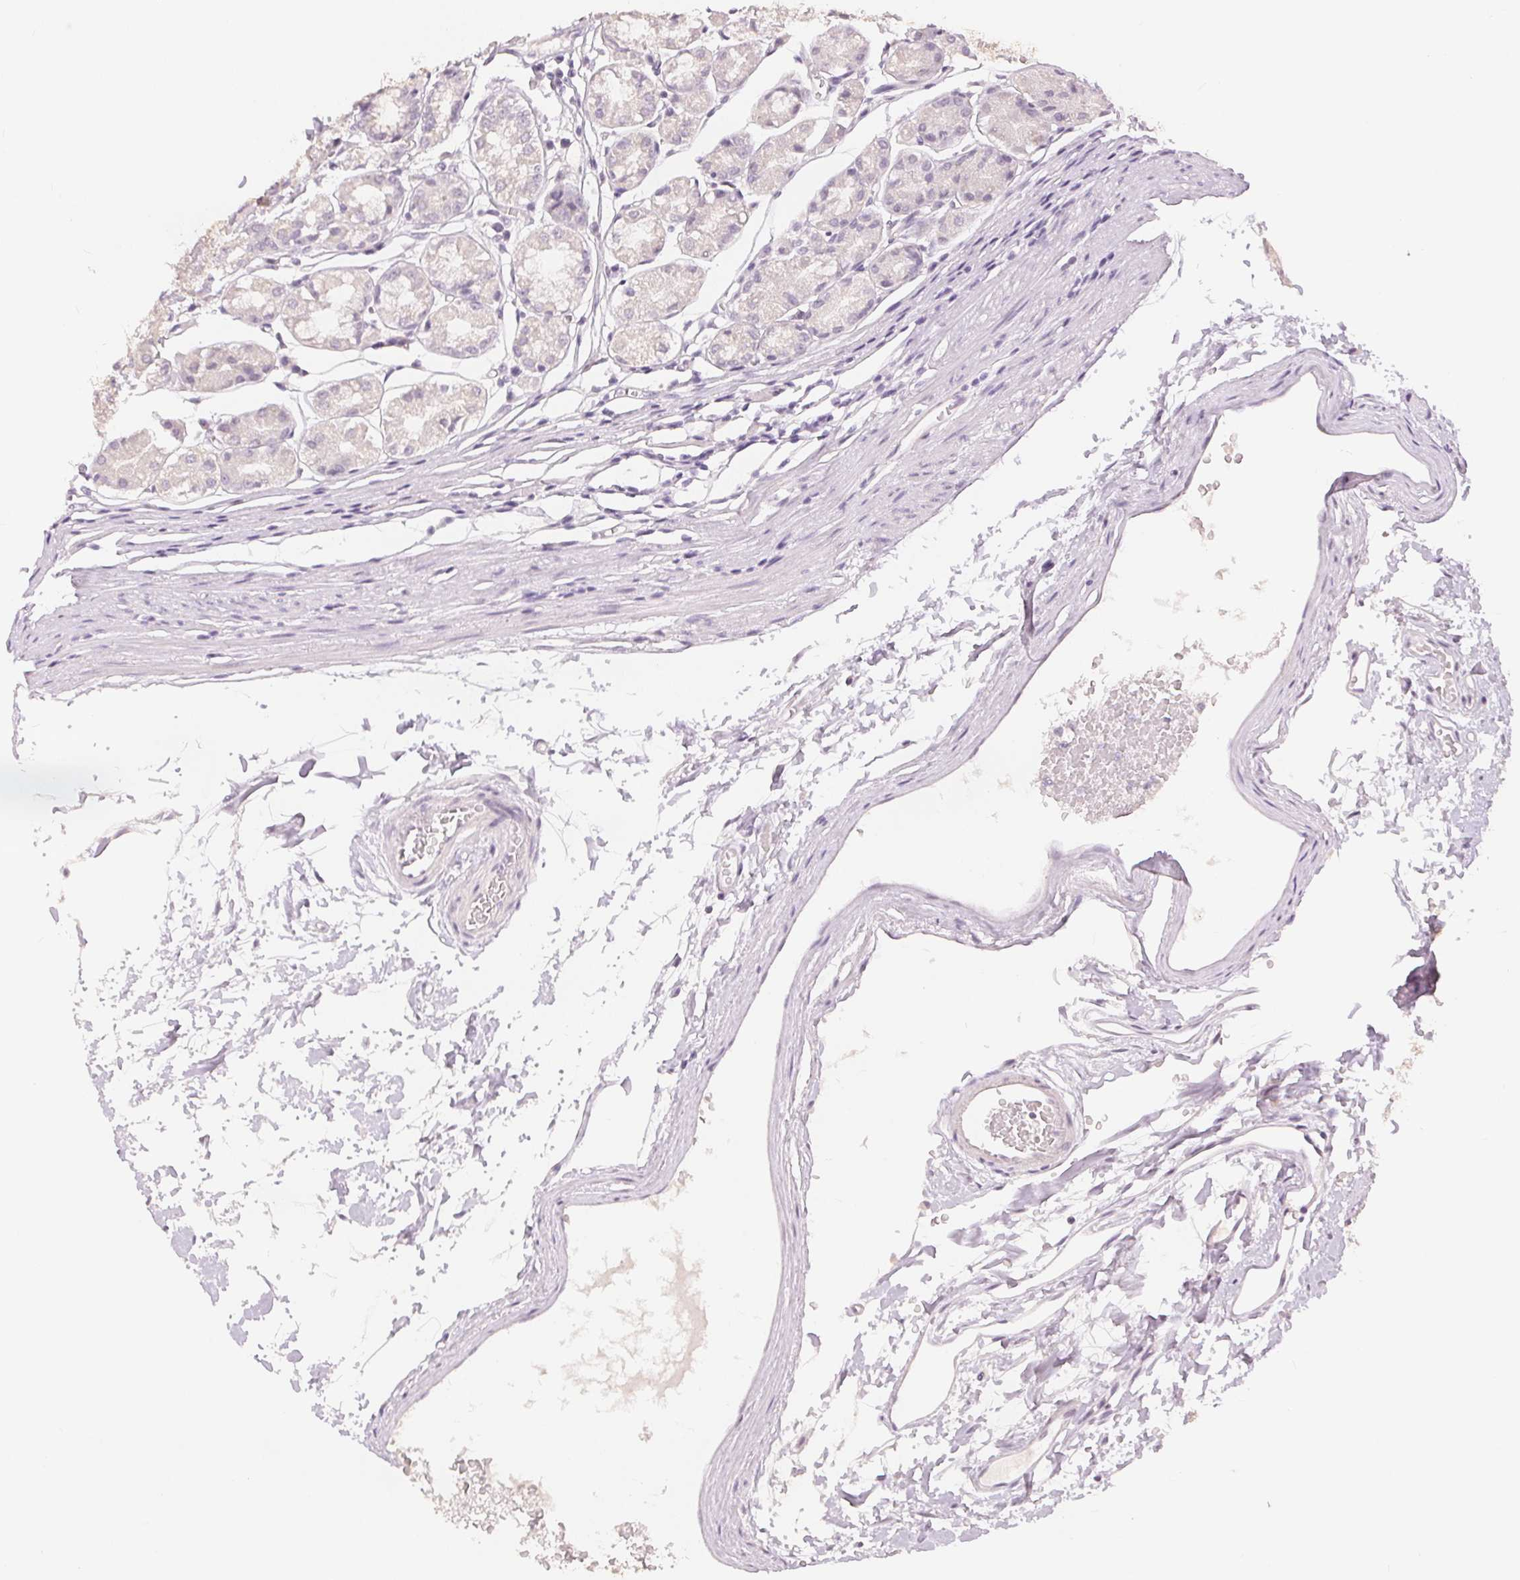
{"staining": {"intensity": "negative", "quantity": "none", "location": "none"}, "tissue": "stomach", "cell_type": "Glandular cells", "image_type": "normal", "snomed": [{"axis": "morphology", "description": "Normal tissue, NOS"}, {"axis": "topography", "description": "Stomach"}], "caption": "Protein analysis of normal stomach shows no significant positivity in glandular cells.", "gene": "SLC27A5", "patient": {"sex": "male", "age": 55}}